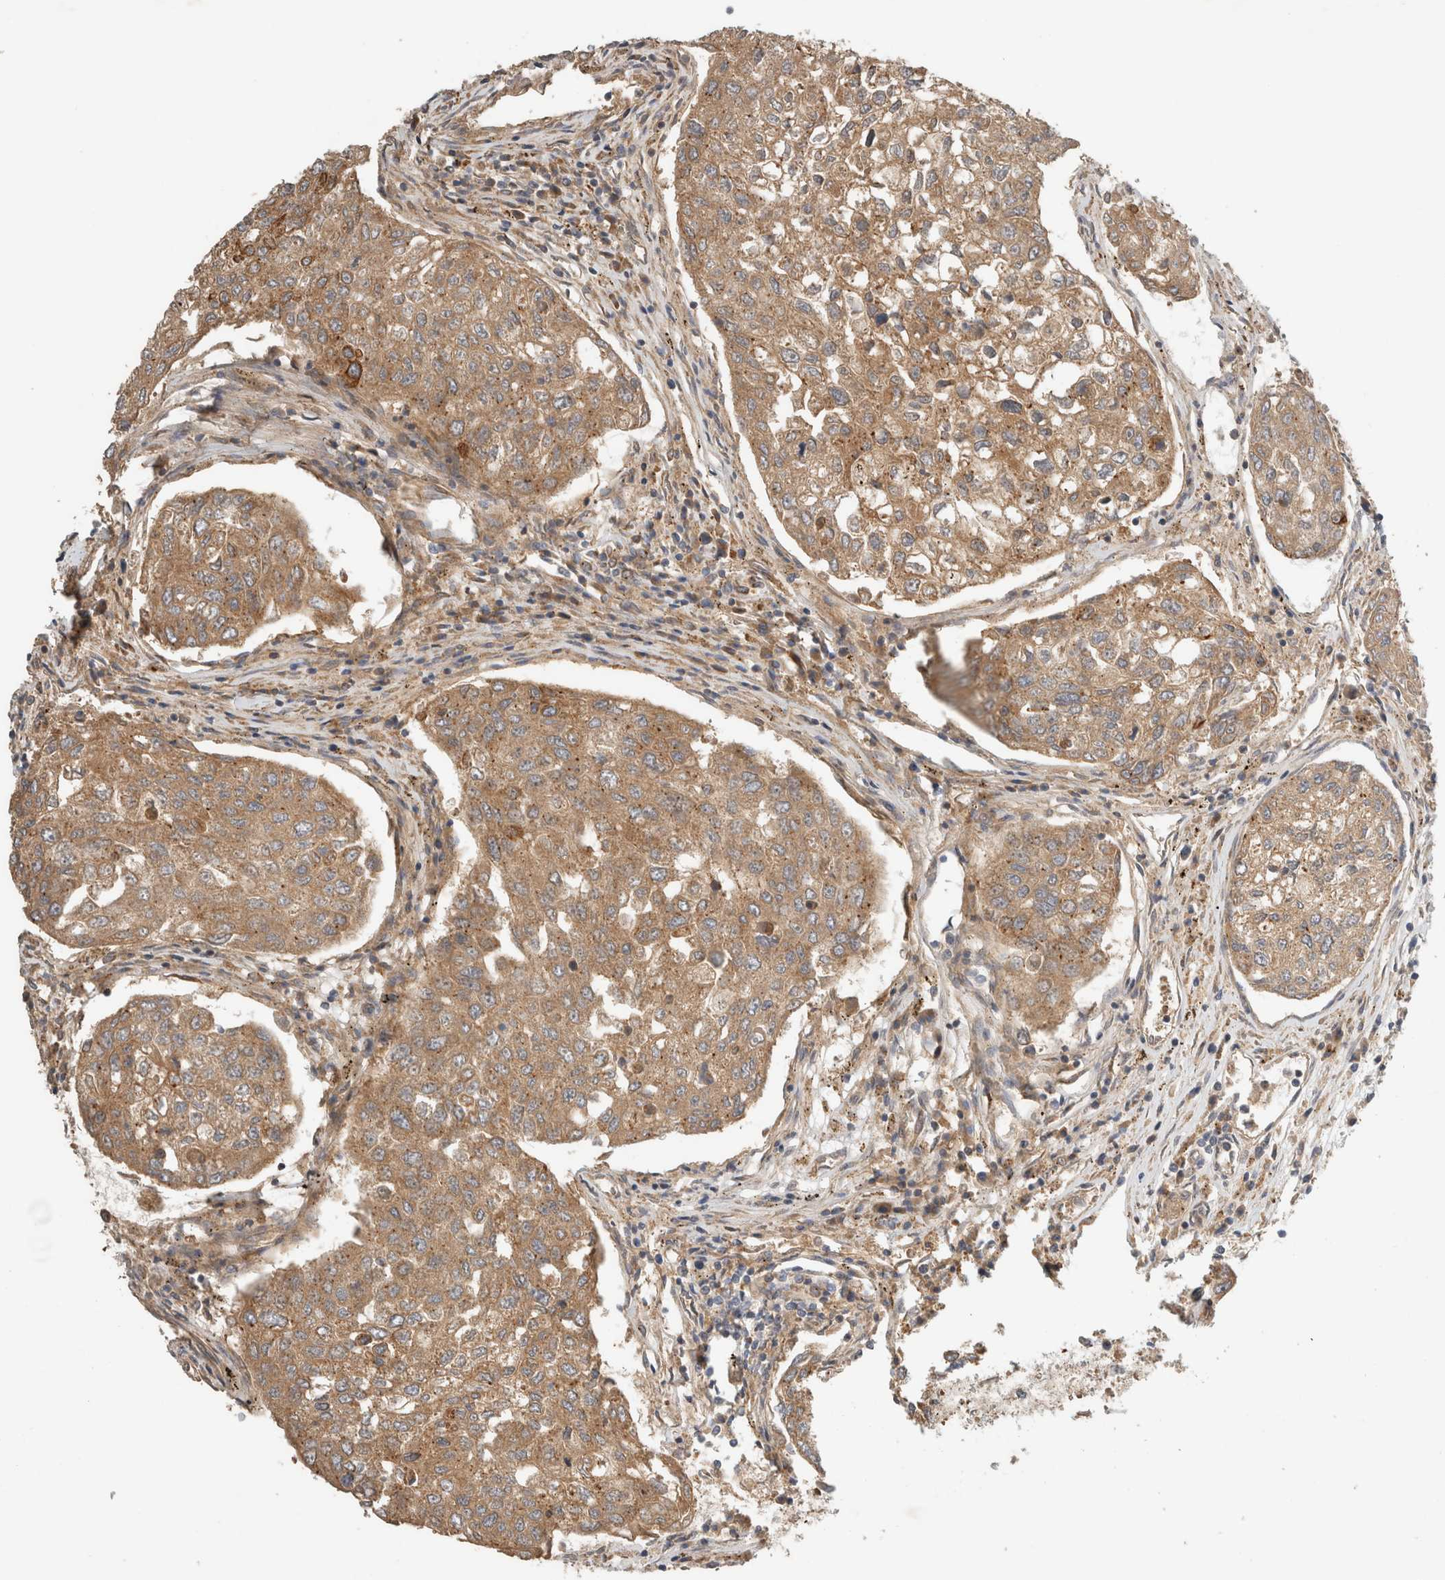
{"staining": {"intensity": "moderate", "quantity": ">75%", "location": "cytoplasmic/membranous"}, "tissue": "urothelial cancer", "cell_type": "Tumor cells", "image_type": "cancer", "snomed": [{"axis": "morphology", "description": "Urothelial carcinoma, High grade"}, {"axis": "topography", "description": "Lymph node"}, {"axis": "topography", "description": "Urinary bladder"}], "caption": "Urothelial cancer stained for a protein (brown) exhibits moderate cytoplasmic/membranous positive staining in about >75% of tumor cells.", "gene": "ARMC9", "patient": {"sex": "male", "age": 51}}